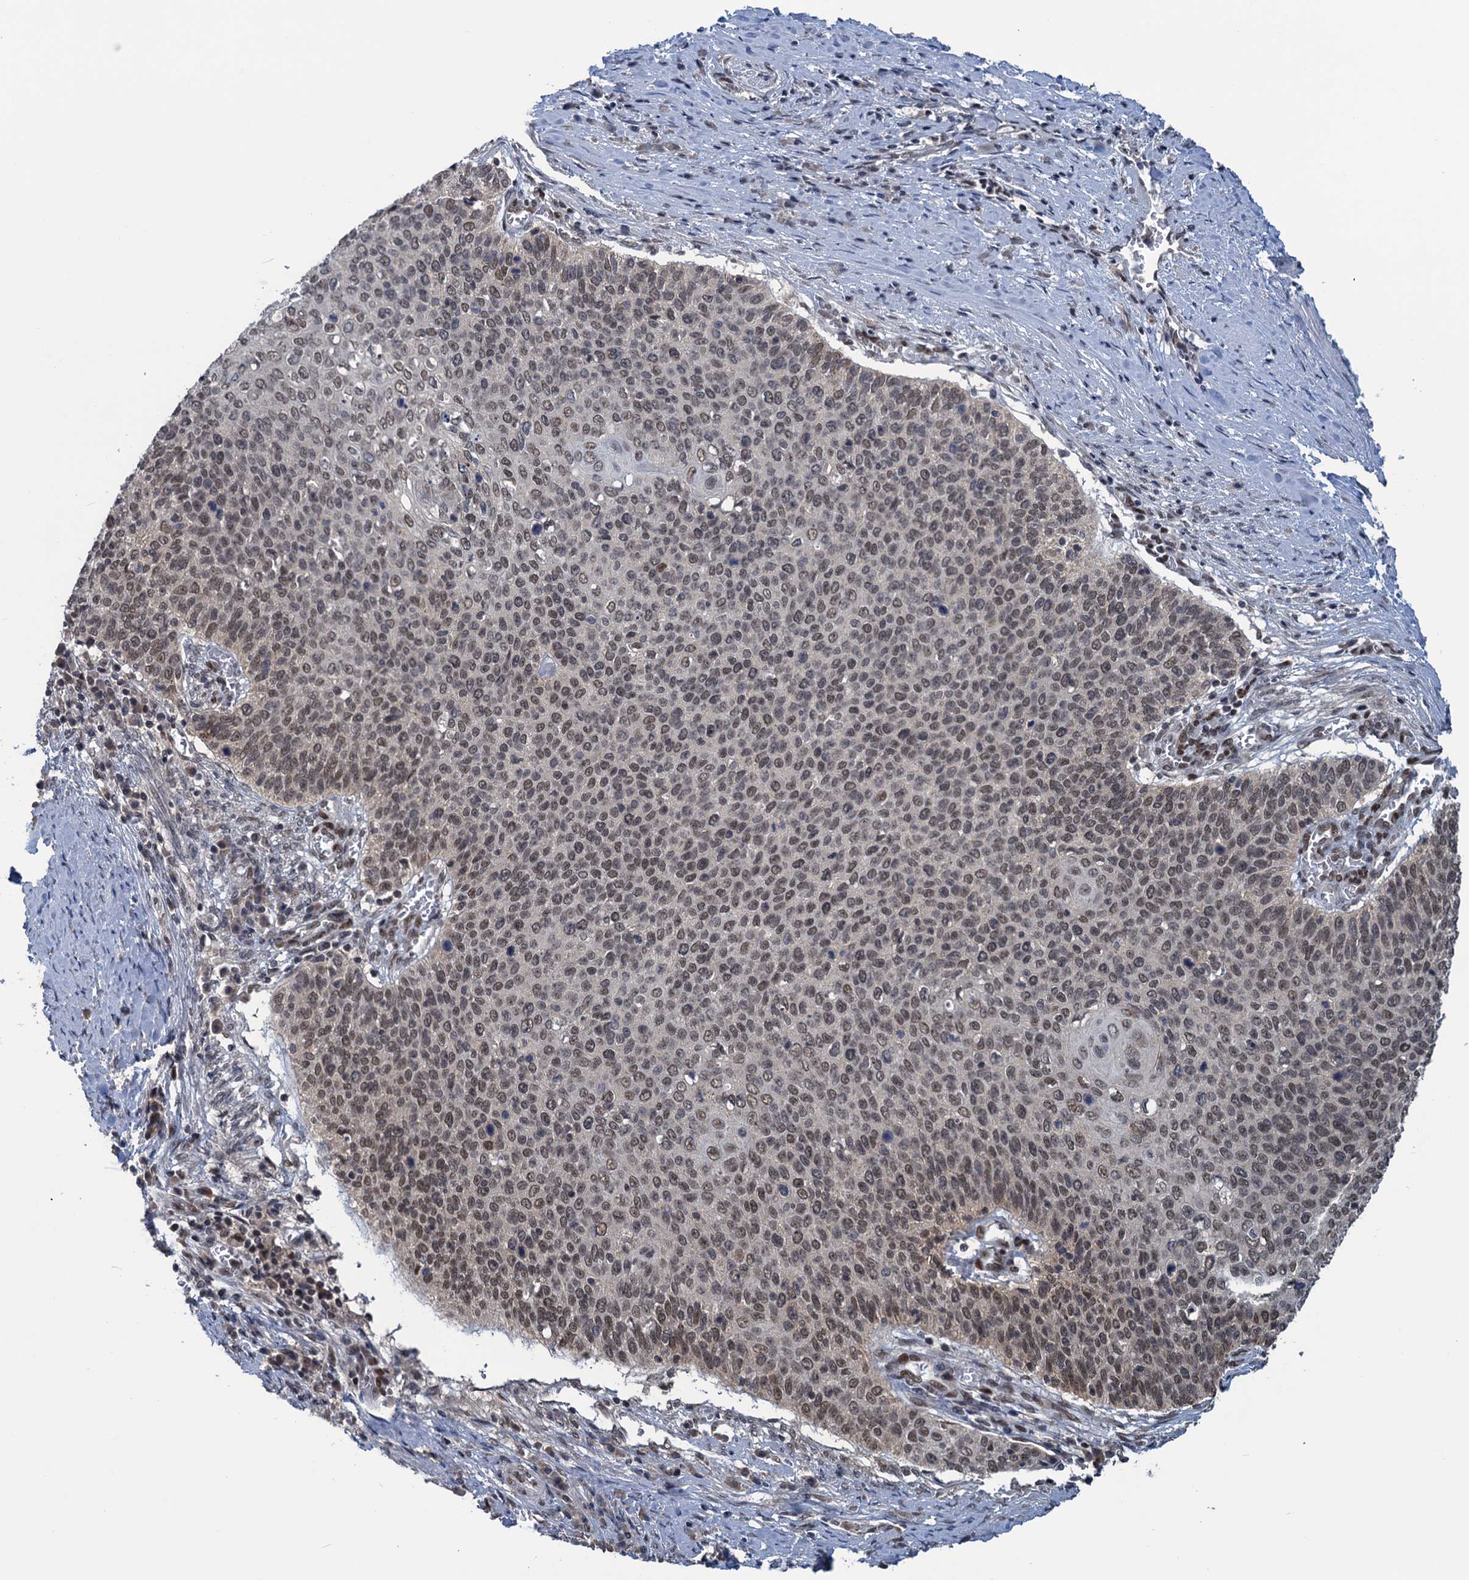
{"staining": {"intensity": "moderate", "quantity": ">75%", "location": "nuclear"}, "tissue": "cervical cancer", "cell_type": "Tumor cells", "image_type": "cancer", "snomed": [{"axis": "morphology", "description": "Squamous cell carcinoma, NOS"}, {"axis": "topography", "description": "Cervix"}], "caption": "The immunohistochemical stain shows moderate nuclear staining in tumor cells of squamous cell carcinoma (cervical) tissue.", "gene": "SAE1", "patient": {"sex": "female", "age": 39}}